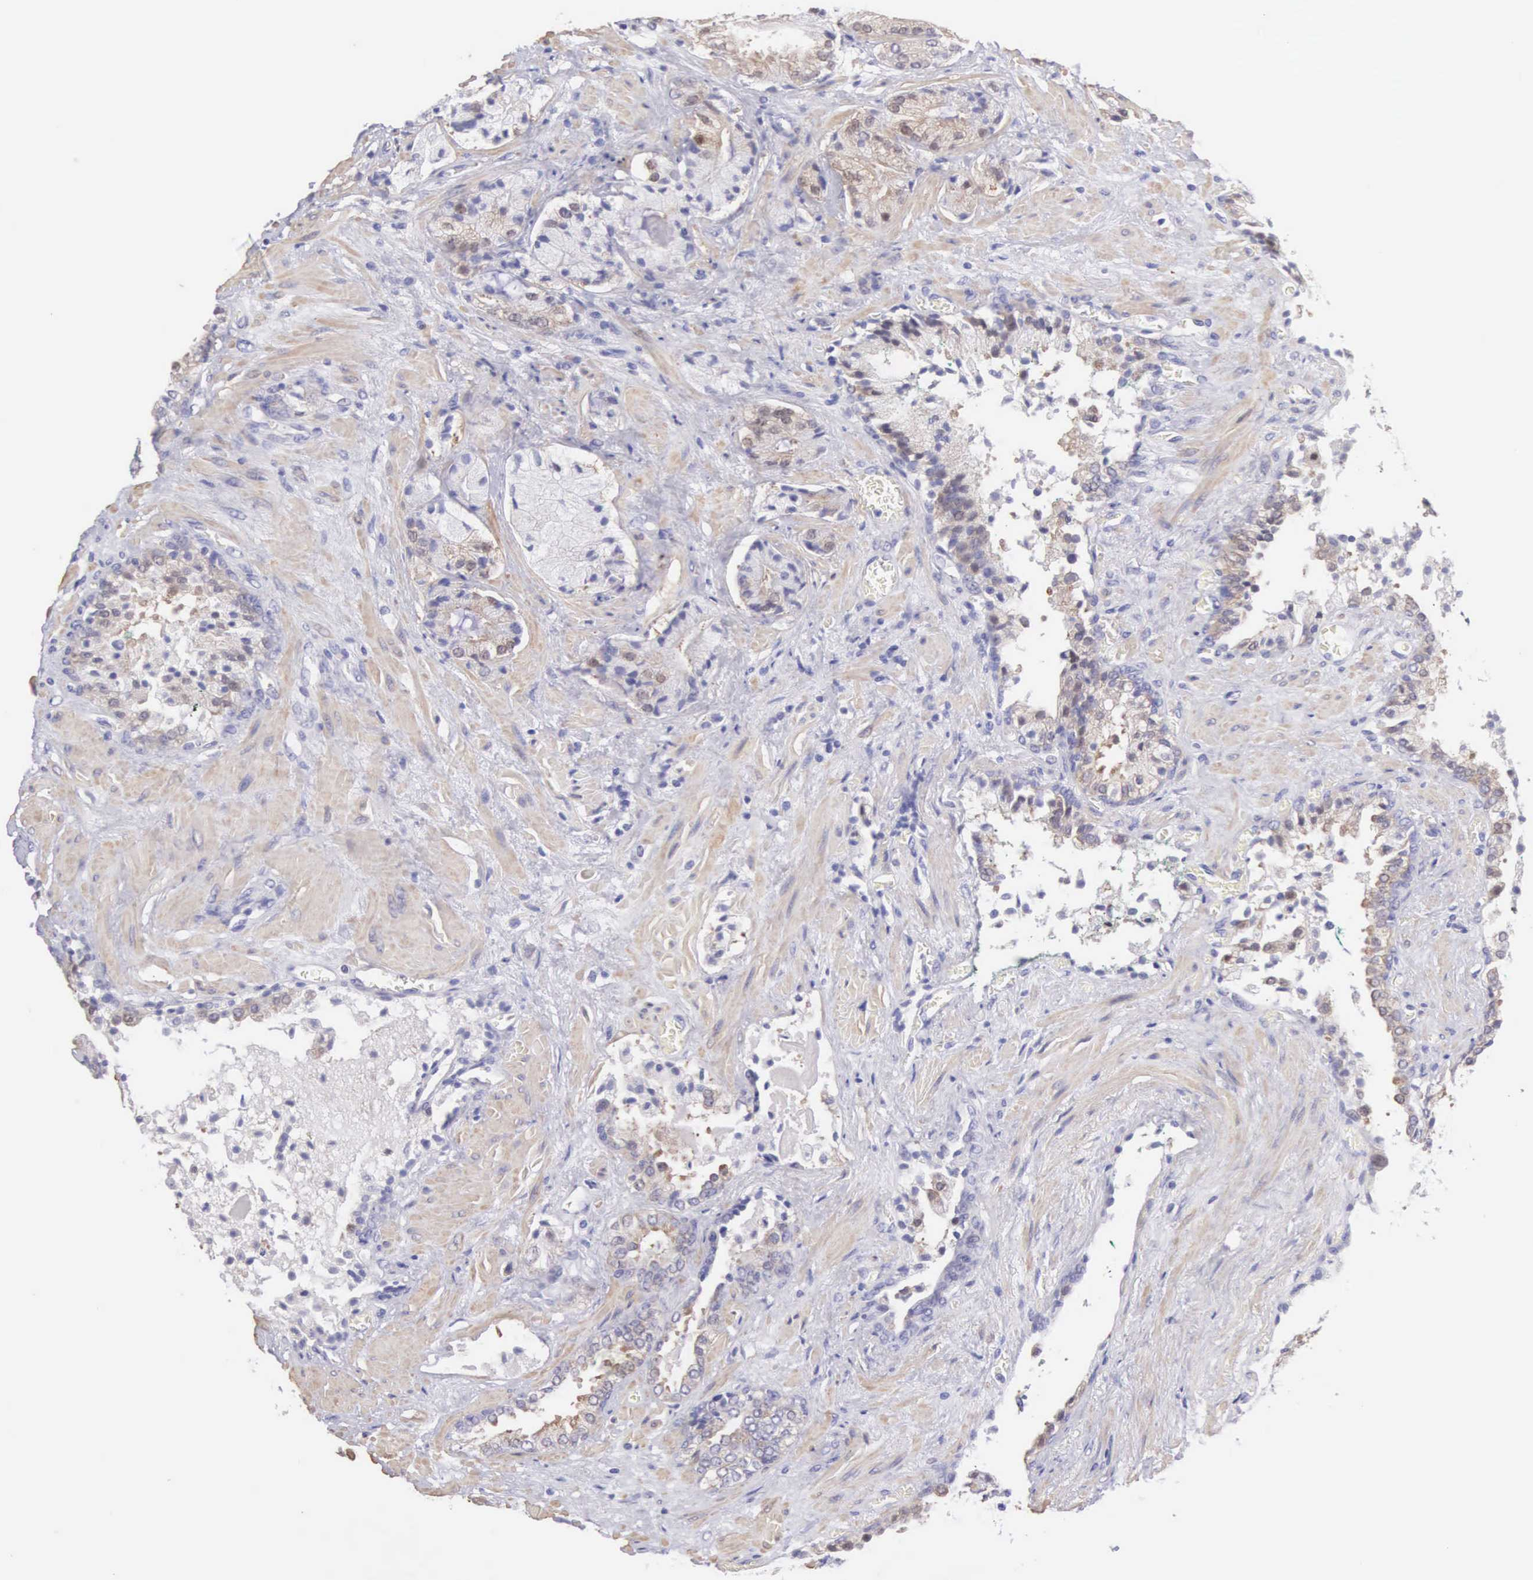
{"staining": {"intensity": "weak", "quantity": ">75%", "location": "cytoplasmic/membranous"}, "tissue": "prostate cancer", "cell_type": "Tumor cells", "image_type": "cancer", "snomed": [{"axis": "morphology", "description": "Adenocarcinoma, Medium grade"}, {"axis": "topography", "description": "Prostate"}], "caption": "Immunohistochemical staining of prostate medium-grade adenocarcinoma displays weak cytoplasmic/membranous protein positivity in about >75% of tumor cells.", "gene": "ARFGAP3", "patient": {"sex": "male", "age": 70}}